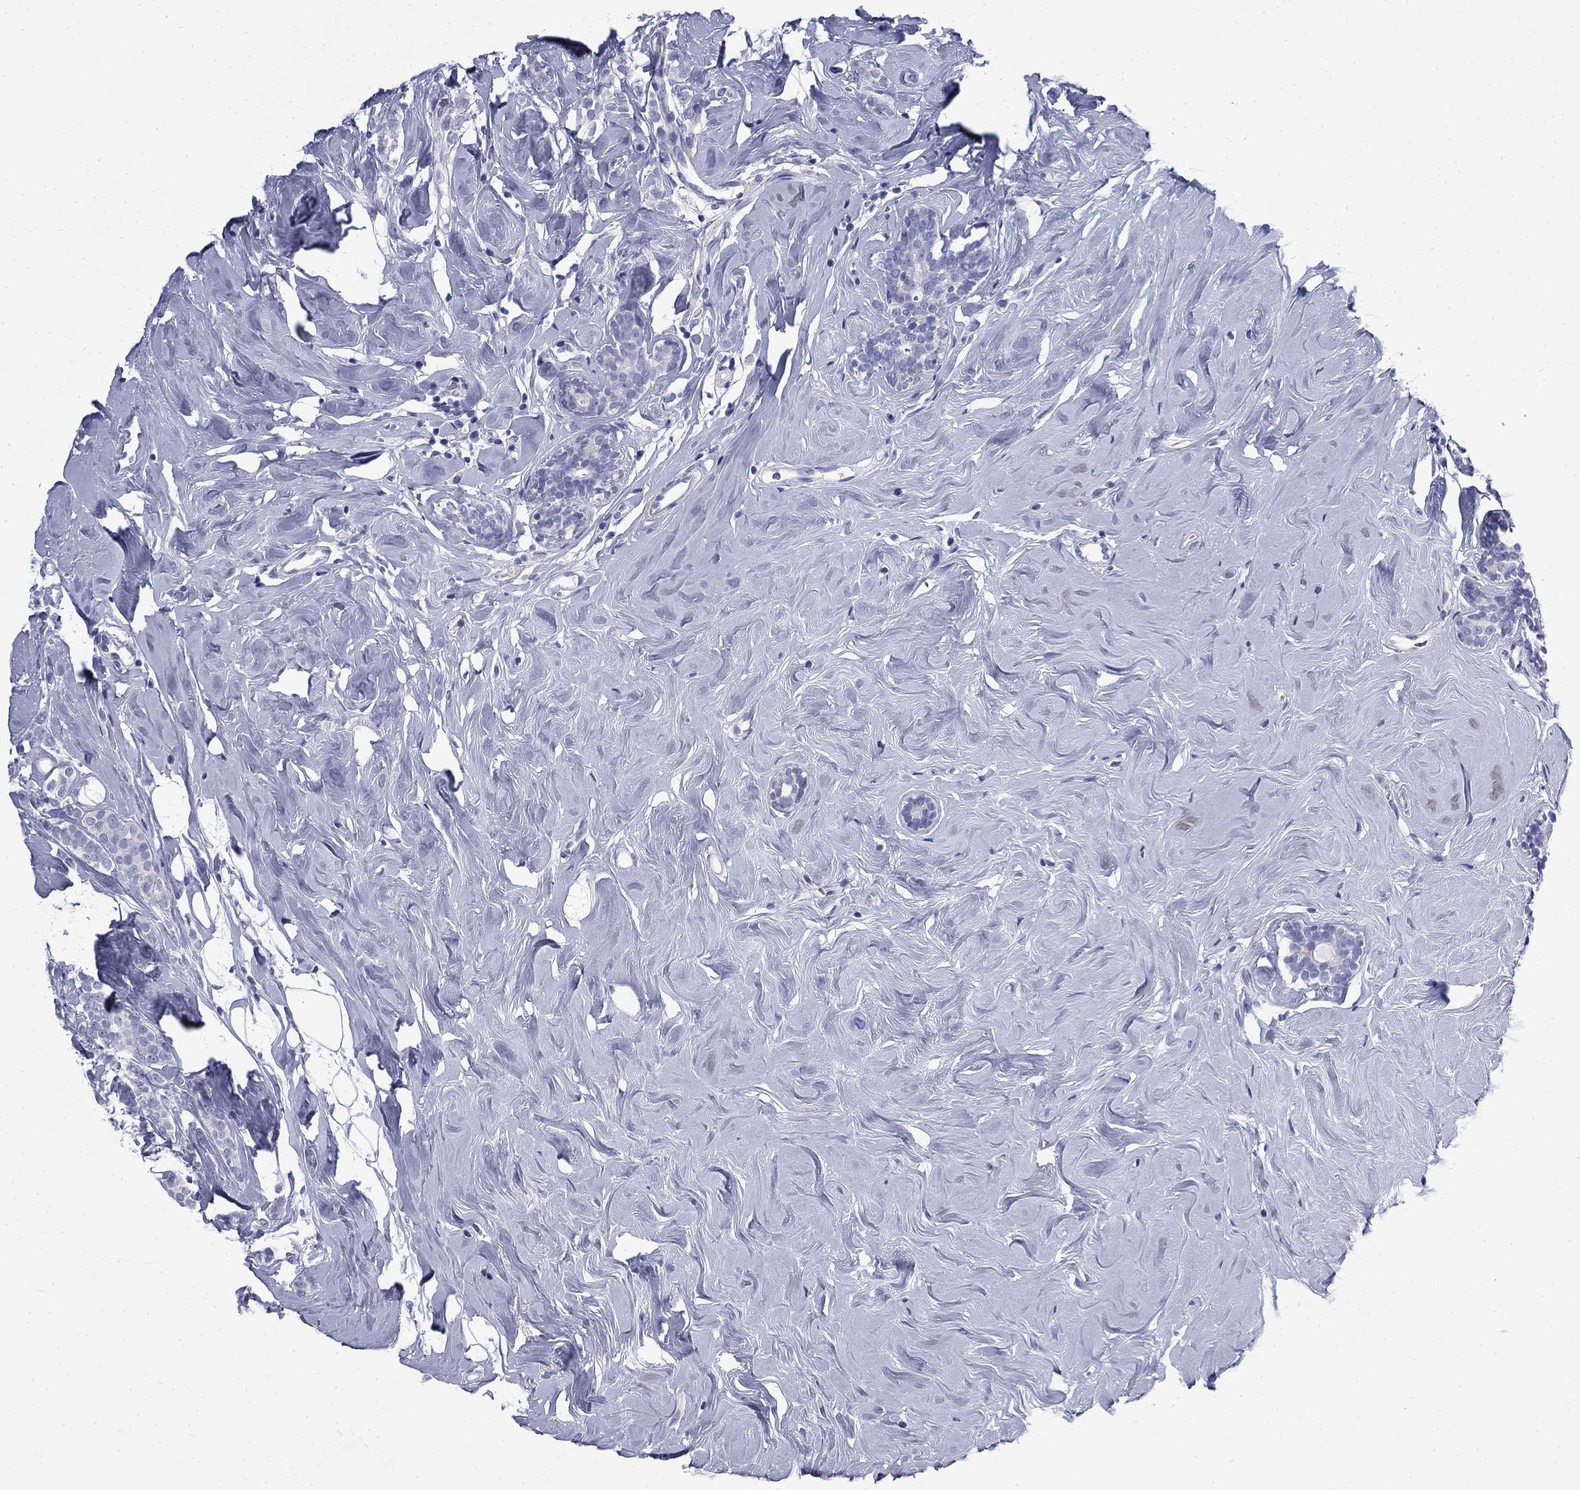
{"staining": {"intensity": "negative", "quantity": "none", "location": "none"}, "tissue": "breast cancer", "cell_type": "Tumor cells", "image_type": "cancer", "snomed": [{"axis": "morphology", "description": "Lobular carcinoma"}, {"axis": "topography", "description": "Breast"}], "caption": "Immunohistochemistry (IHC) of human lobular carcinoma (breast) shows no positivity in tumor cells.", "gene": "SERPINB2", "patient": {"sex": "female", "age": 49}}